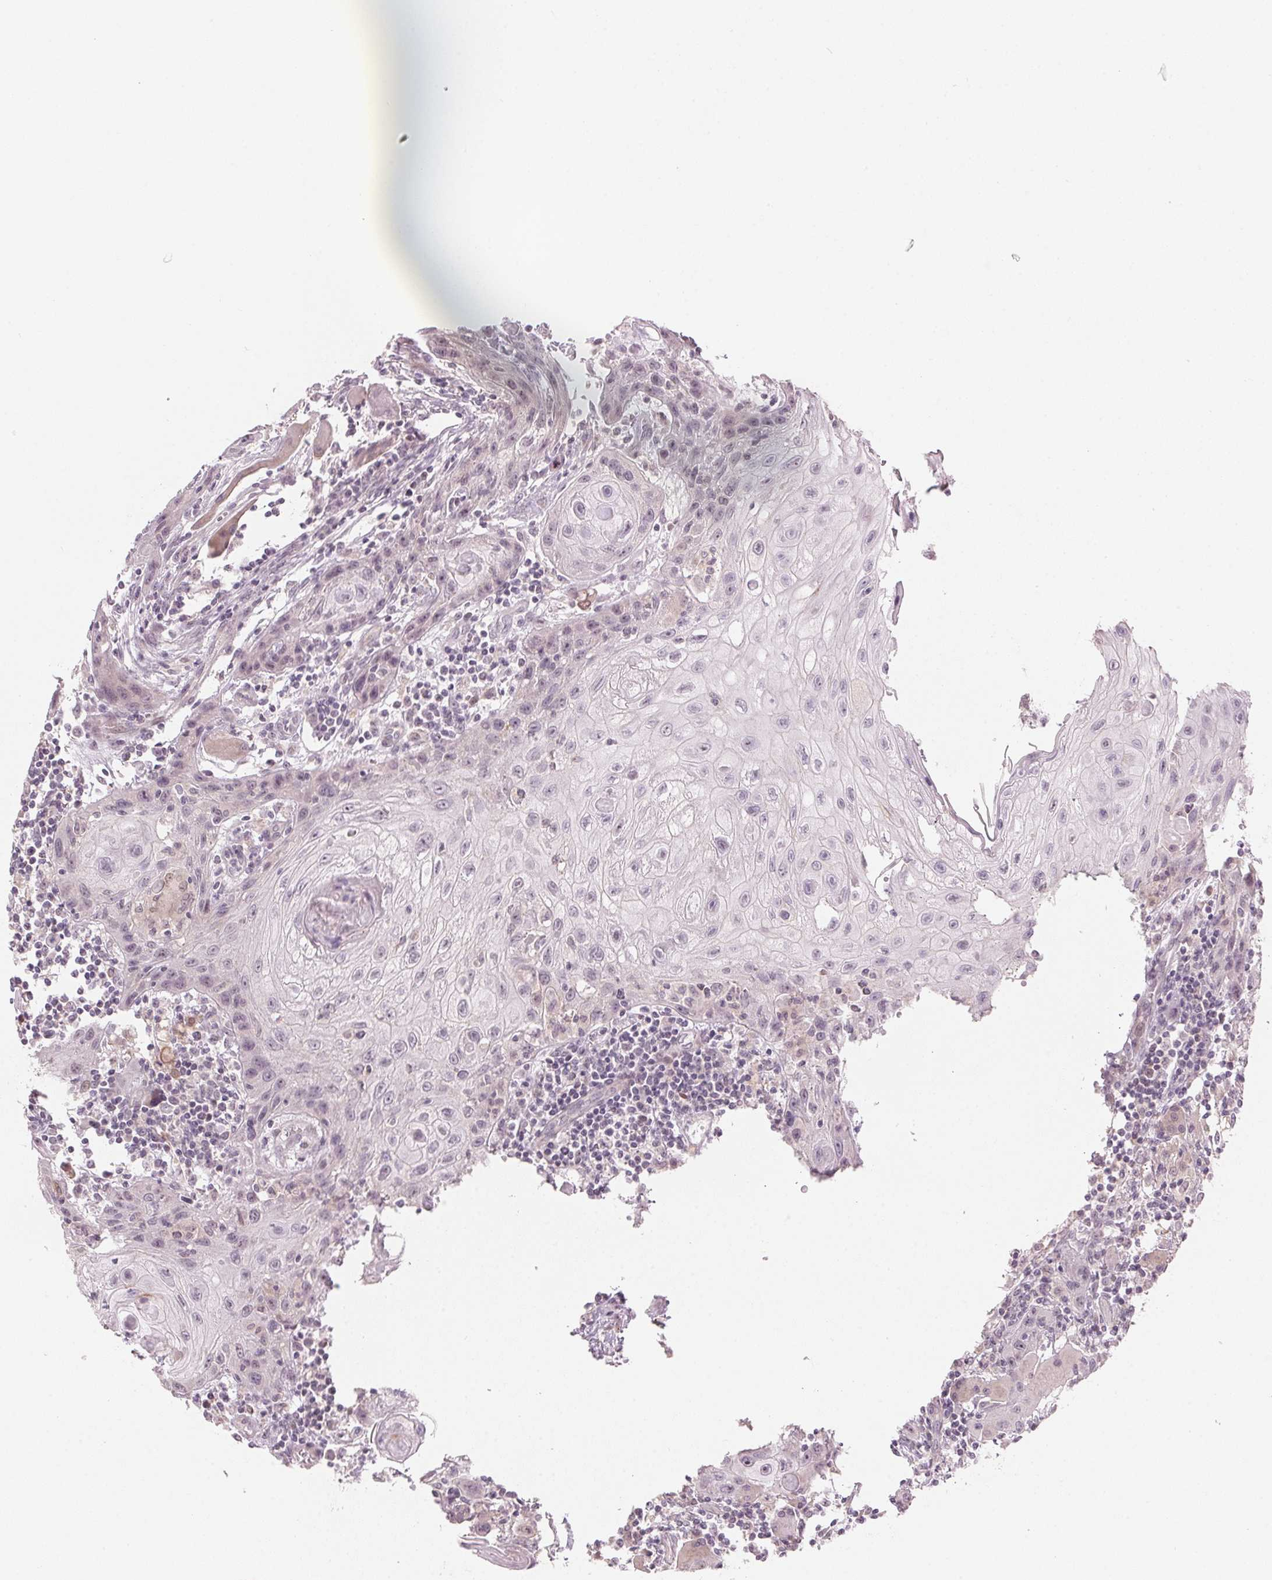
{"staining": {"intensity": "negative", "quantity": "none", "location": "none"}, "tissue": "head and neck cancer", "cell_type": "Tumor cells", "image_type": "cancer", "snomed": [{"axis": "morphology", "description": "Squamous cell carcinoma, NOS"}, {"axis": "topography", "description": "Oral tissue"}, {"axis": "topography", "description": "Head-Neck"}], "caption": "A micrograph of head and neck squamous cell carcinoma stained for a protein reveals no brown staining in tumor cells. (Brightfield microscopy of DAB (3,3'-diaminobenzidine) immunohistochemistry (IHC) at high magnification).", "gene": "TMED6", "patient": {"sex": "male", "age": 58}}